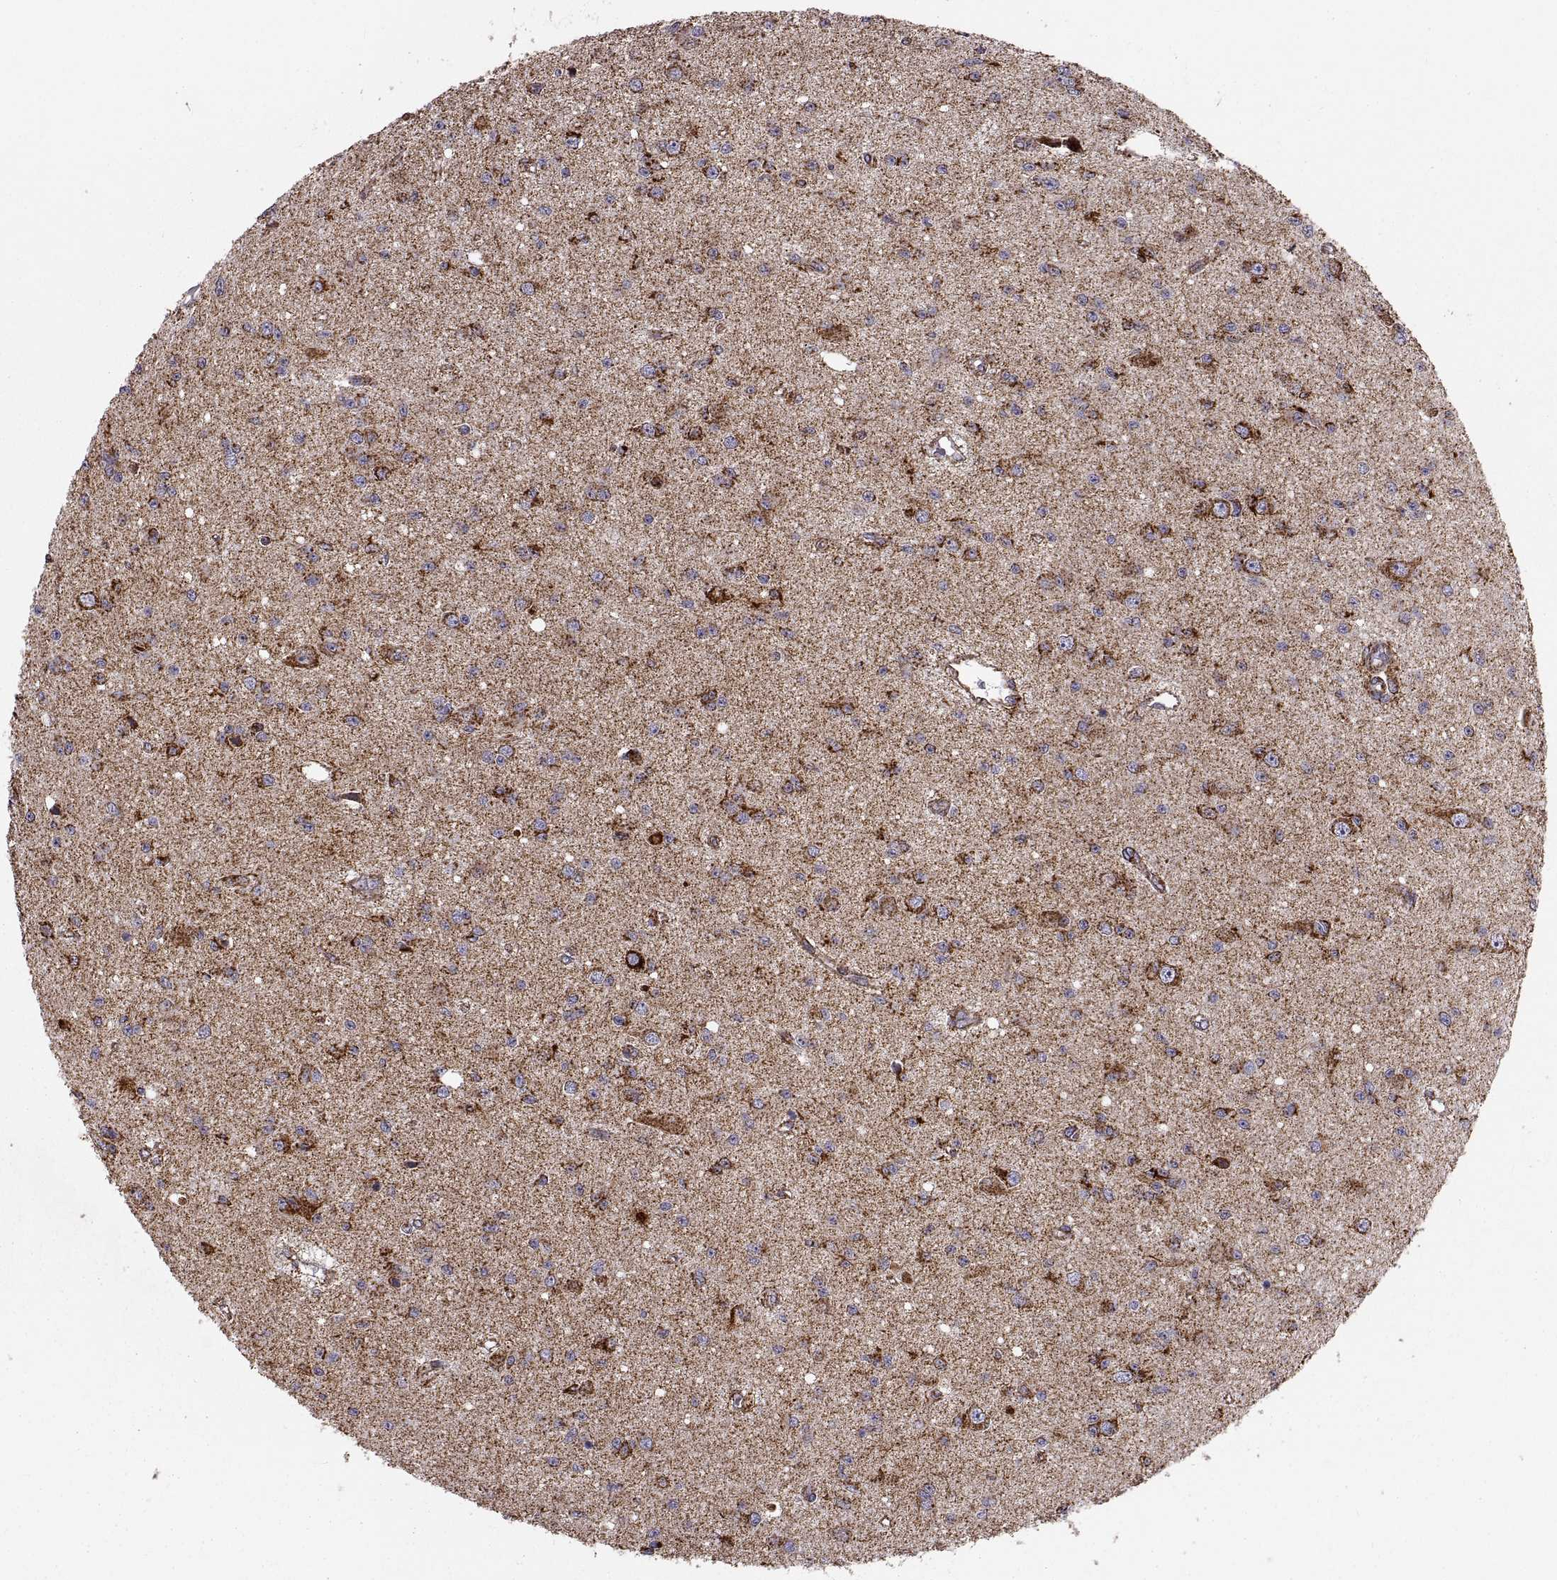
{"staining": {"intensity": "strong", "quantity": "<25%", "location": "cytoplasmic/membranous"}, "tissue": "glioma", "cell_type": "Tumor cells", "image_type": "cancer", "snomed": [{"axis": "morphology", "description": "Glioma, malignant, Low grade"}, {"axis": "topography", "description": "Brain"}], "caption": "Tumor cells show strong cytoplasmic/membranous expression in approximately <25% of cells in glioma.", "gene": "ARSD", "patient": {"sex": "female", "age": 45}}